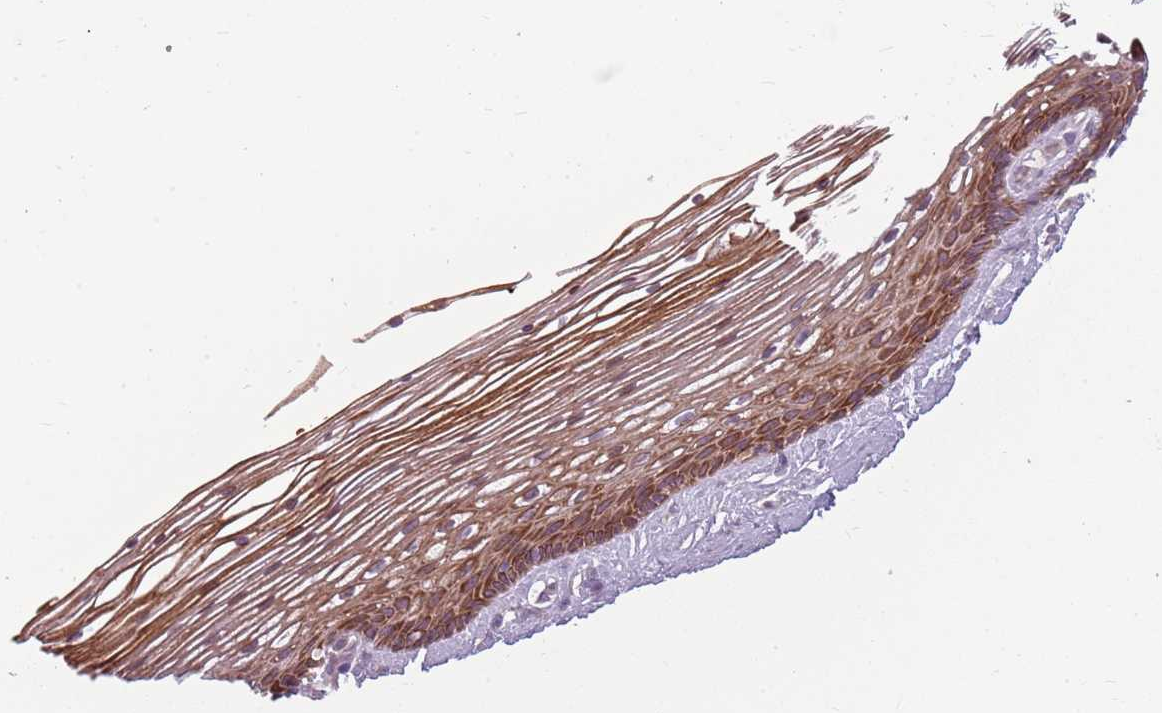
{"staining": {"intensity": "strong", "quantity": ">75%", "location": "cytoplasmic/membranous"}, "tissue": "vagina", "cell_type": "Squamous epithelial cells", "image_type": "normal", "snomed": [{"axis": "morphology", "description": "Normal tissue, NOS"}, {"axis": "topography", "description": "Vagina"}], "caption": "Strong cytoplasmic/membranous expression for a protein is seen in about >75% of squamous epithelial cells of unremarkable vagina using immunohistochemistry.", "gene": "HSPA14", "patient": {"sex": "female", "age": 46}}